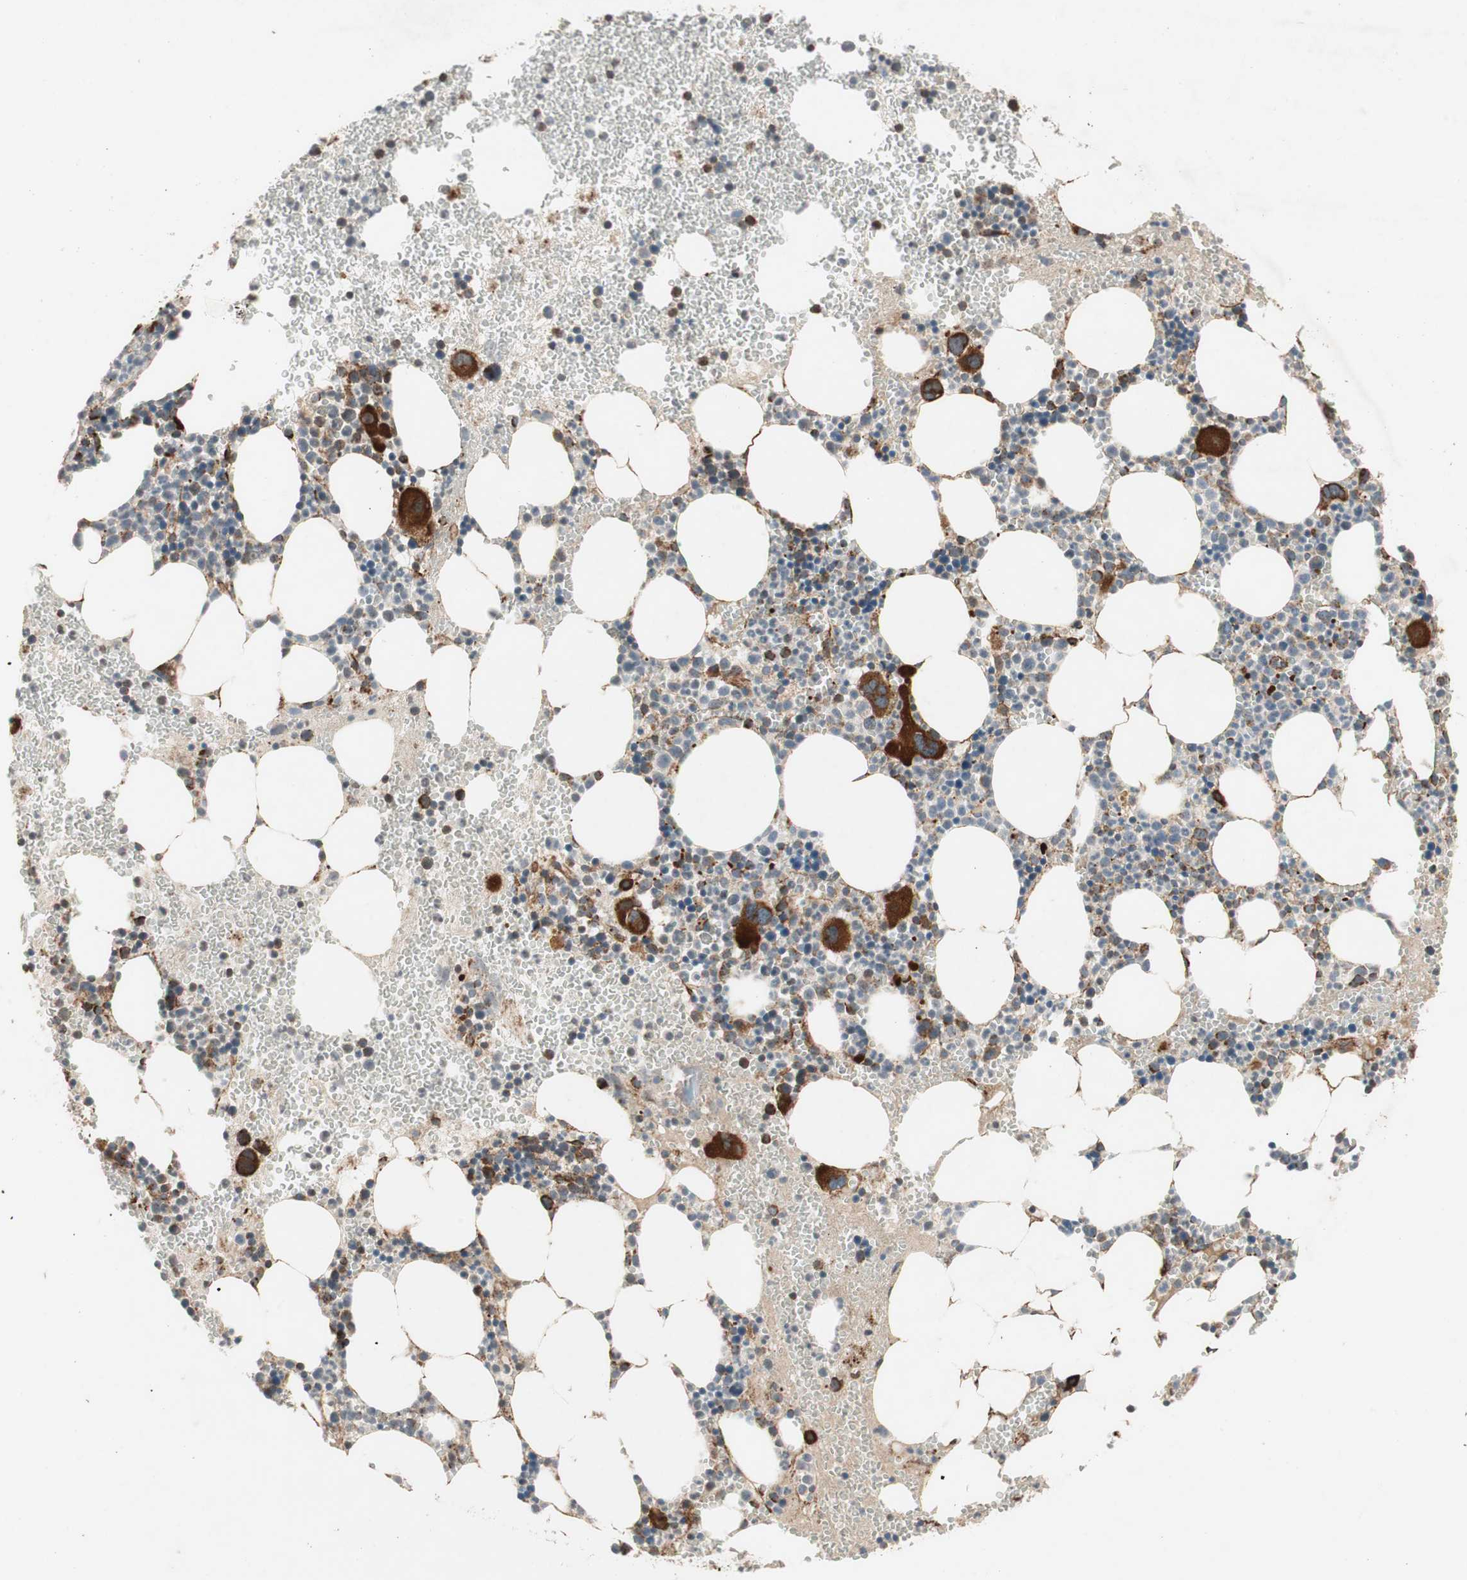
{"staining": {"intensity": "moderate", "quantity": "25%-75%", "location": "cytoplasmic/membranous"}, "tissue": "bone marrow", "cell_type": "Hematopoietic cells", "image_type": "normal", "snomed": [{"axis": "morphology", "description": "Normal tissue, NOS"}, {"axis": "morphology", "description": "Inflammation, NOS"}, {"axis": "topography", "description": "Bone marrow"}], "caption": "DAB (3,3'-diaminobenzidine) immunohistochemical staining of normal bone marrow displays moderate cytoplasmic/membranous protein staining in approximately 25%-75% of hematopoietic cells. The staining was performed using DAB, with brown indicating positive protein expression. Nuclei are stained blue with hematoxylin.", "gene": "AKAP1", "patient": {"sex": "female", "age": 76}}